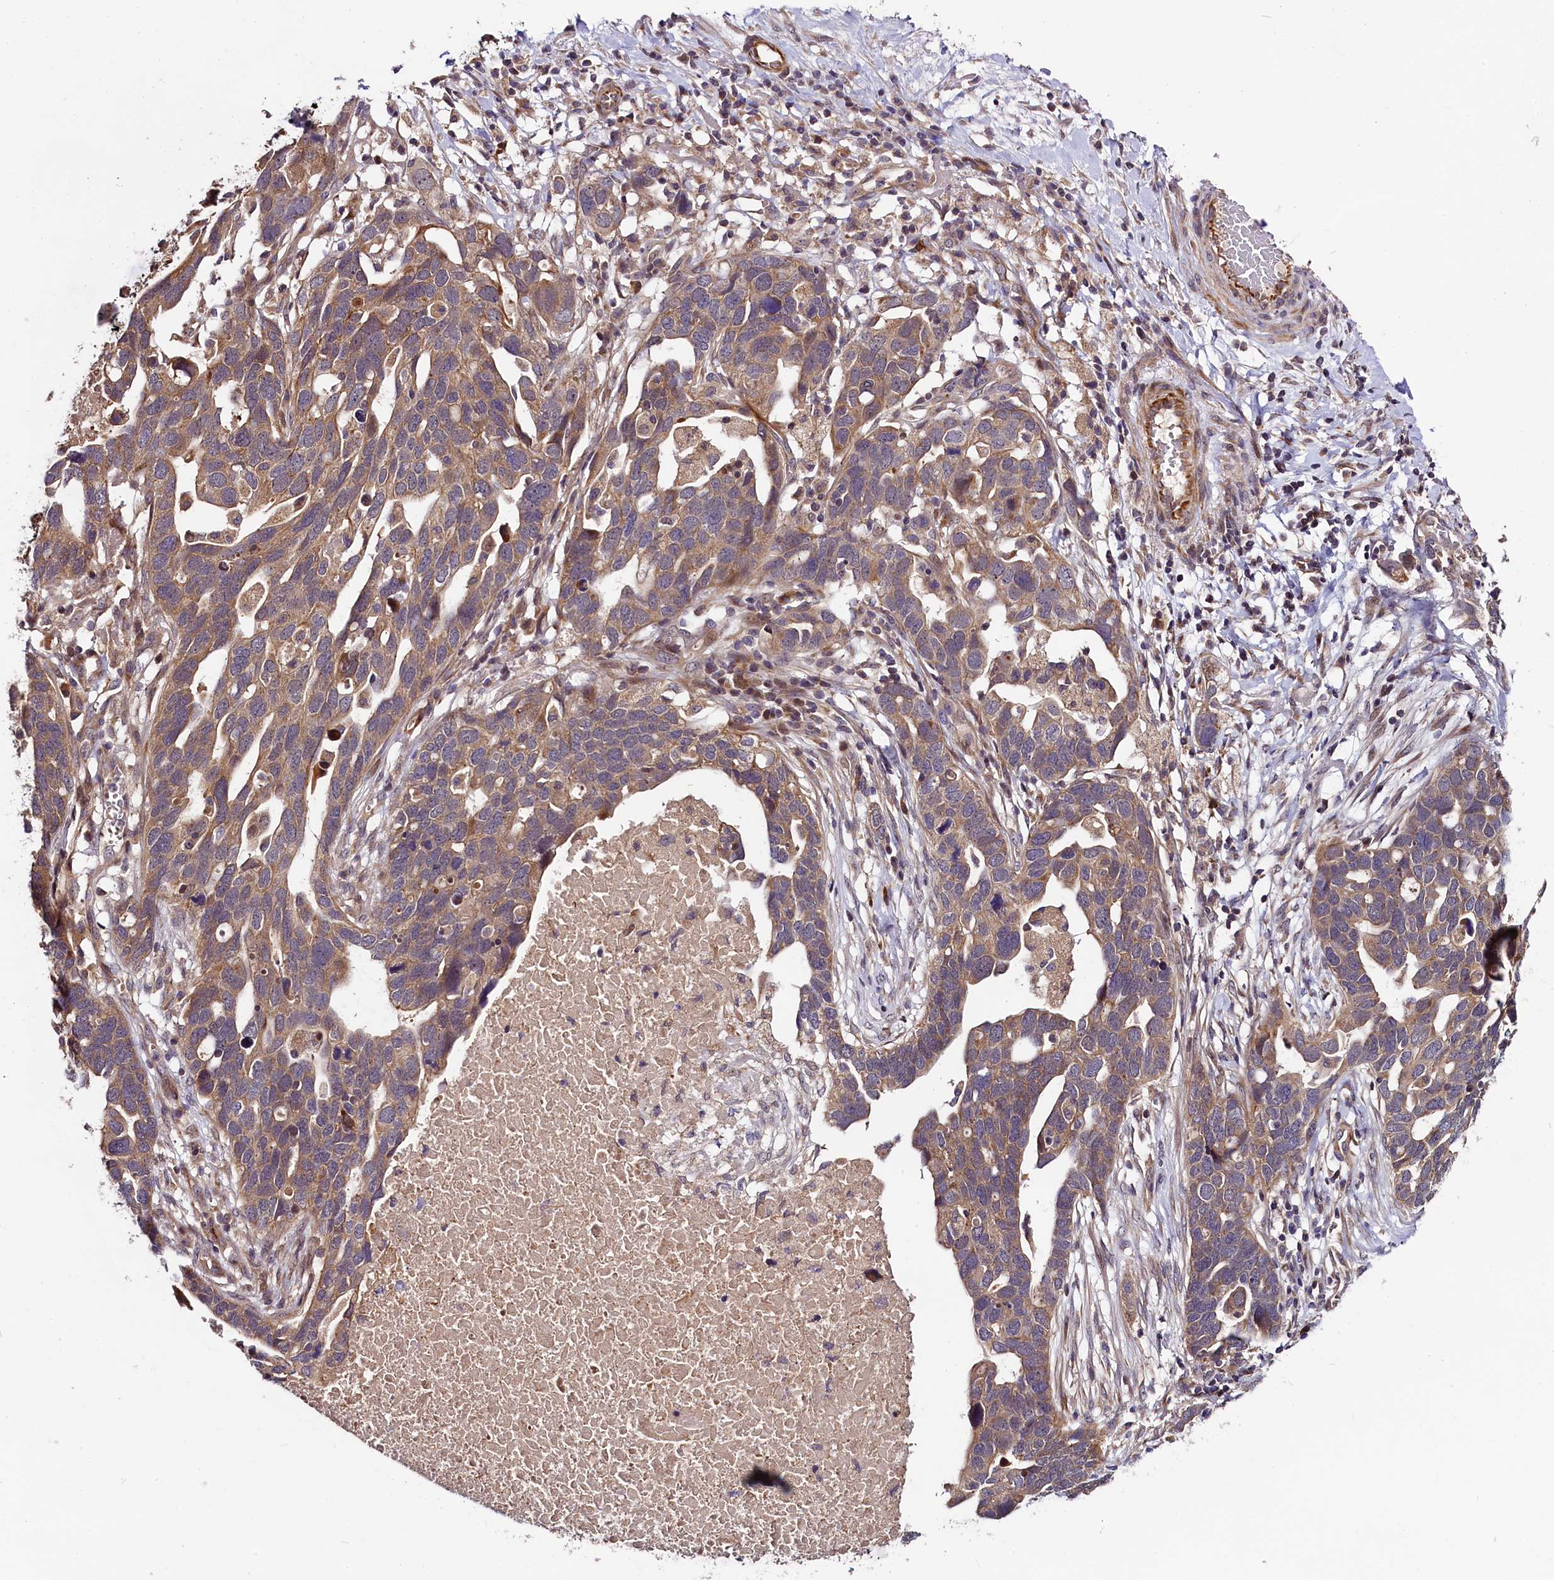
{"staining": {"intensity": "moderate", "quantity": ">75%", "location": "cytoplasmic/membranous"}, "tissue": "ovarian cancer", "cell_type": "Tumor cells", "image_type": "cancer", "snomed": [{"axis": "morphology", "description": "Cystadenocarcinoma, serous, NOS"}, {"axis": "topography", "description": "Ovary"}], "caption": "The histopathology image exhibits immunohistochemical staining of ovarian cancer (serous cystadenocarcinoma). There is moderate cytoplasmic/membranous positivity is appreciated in about >75% of tumor cells. The staining is performed using DAB brown chromogen to label protein expression. The nuclei are counter-stained blue using hematoxylin.", "gene": "RPUSD2", "patient": {"sex": "female", "age": 54}}